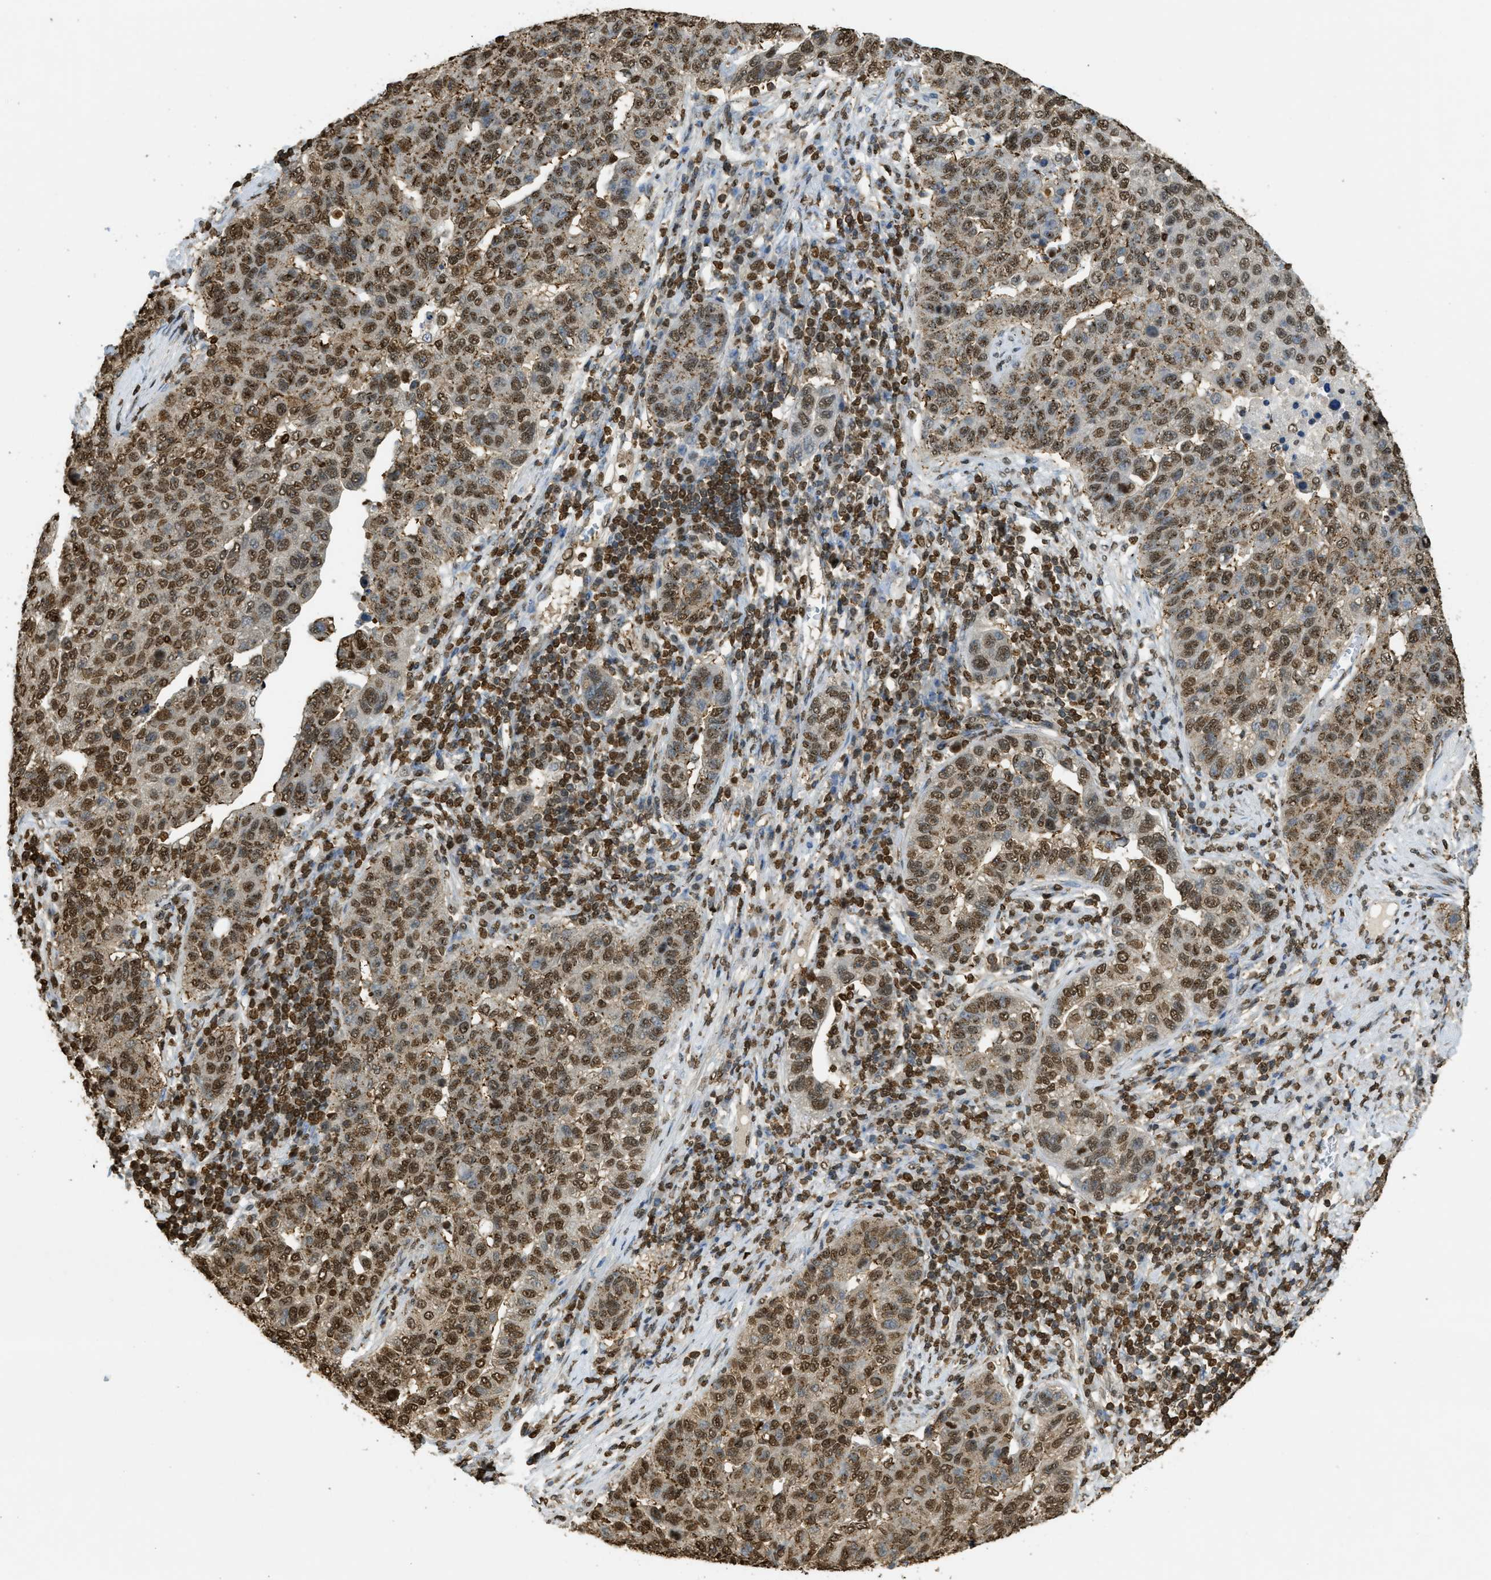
{"staining": {"intensity": "moderate", "quantity": ">75%", "location": "nuclear"}, "tissue": "pancreatic cancer", "cell_type": "Tumor cells", "image_type": "cancer", "snomed": [{"axis": "morphology", "description": "Adenocarcinoma, NOS"}, {"axis": "topography", "description": "Pancreas"}], "caption": "Pancreatic cancer stained for a protein shows moderate nuclear positivity in tumor cells.", "gene": "NR5A2", "patient": {"sex": "female", "age": 61}}